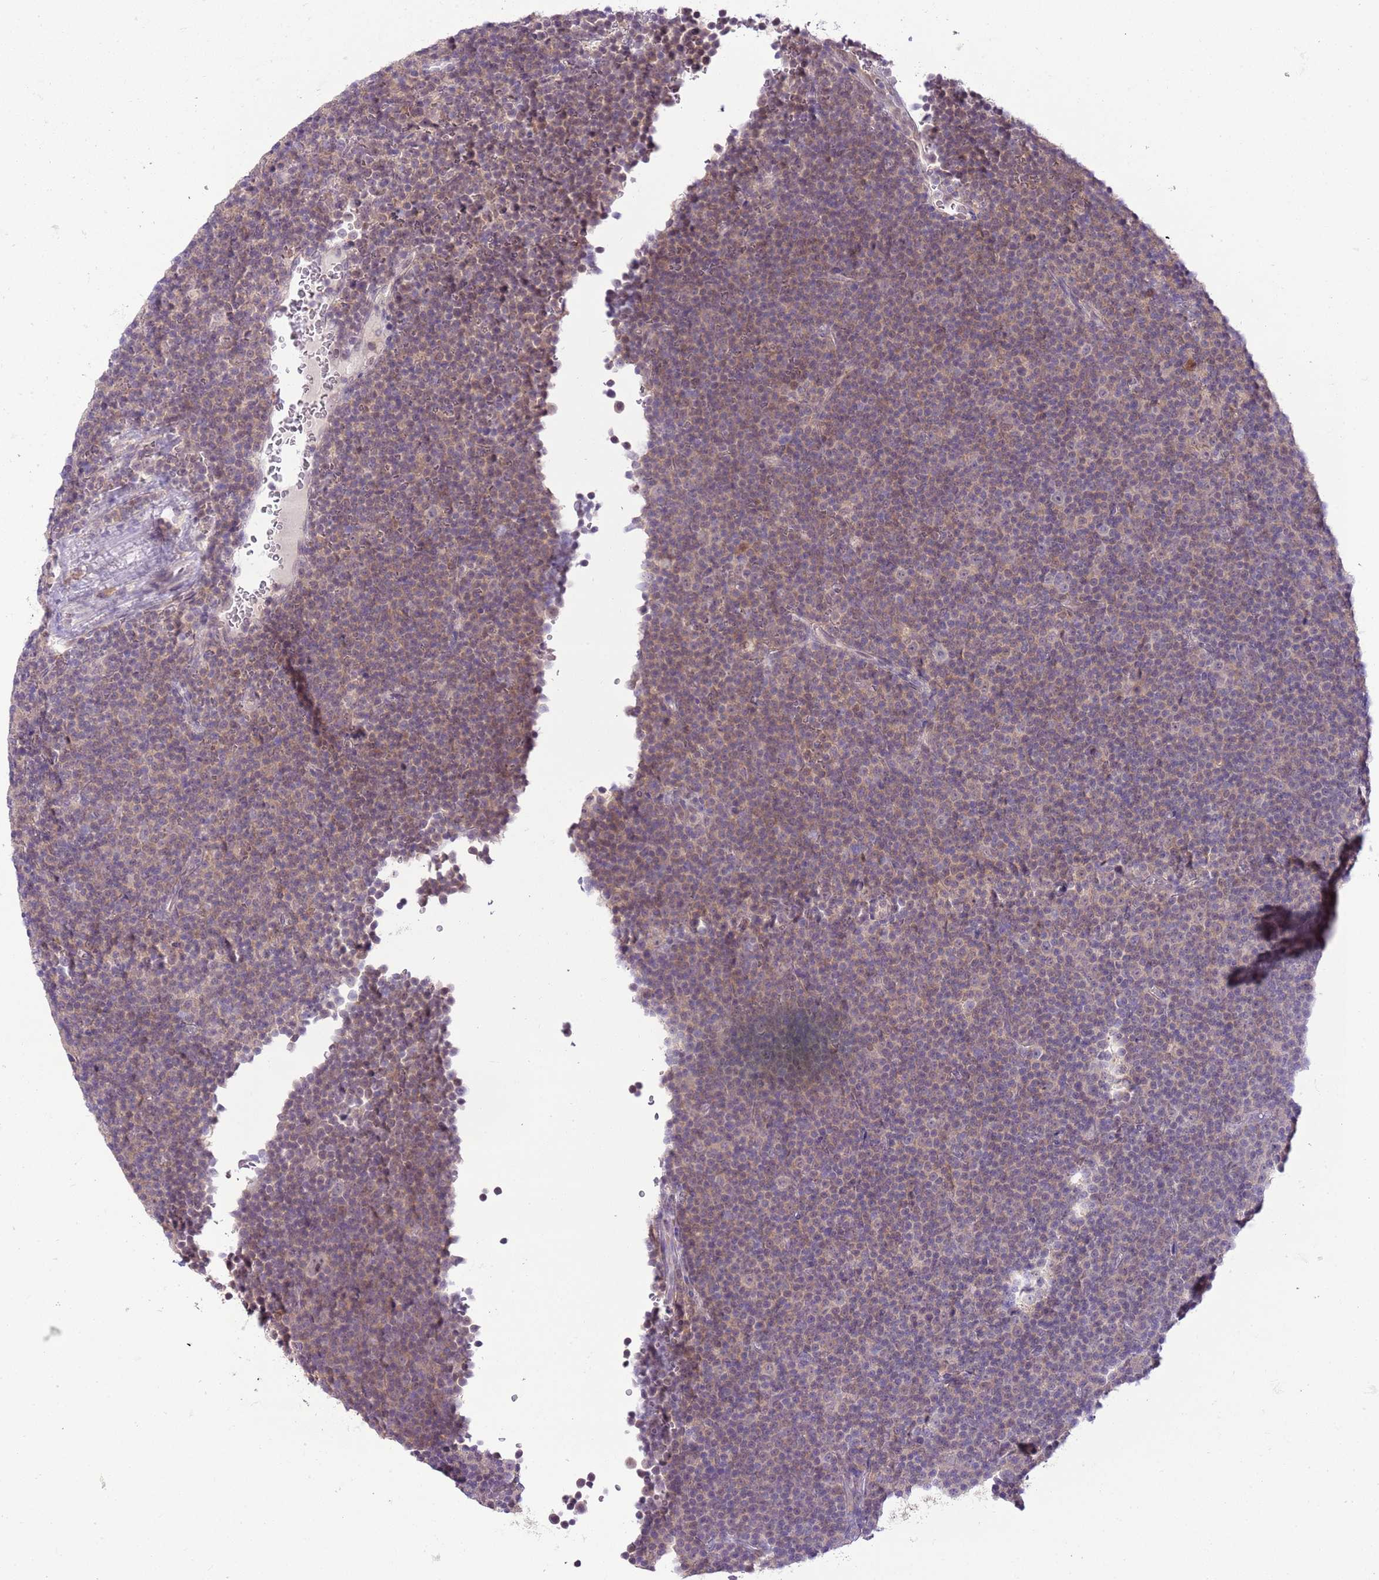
{"staining": {"intensity": "negative", "quantity": "none", "location": "none"}, "tissue": "lymphoma", "cell_type": "Tumor cells", "image_type": "cancer", "snomed": [{"axis": "morphology", "description": "Malignant lymphoma, non-Hodgkin's type, Low grade"}, {"axis": "topography", "description": "Lymph node"}], "caption": "Tumor cells show no significant positivity in lymphoma.", "gene": "GALK2", "patient": {"sex": "female", "age": 67}}